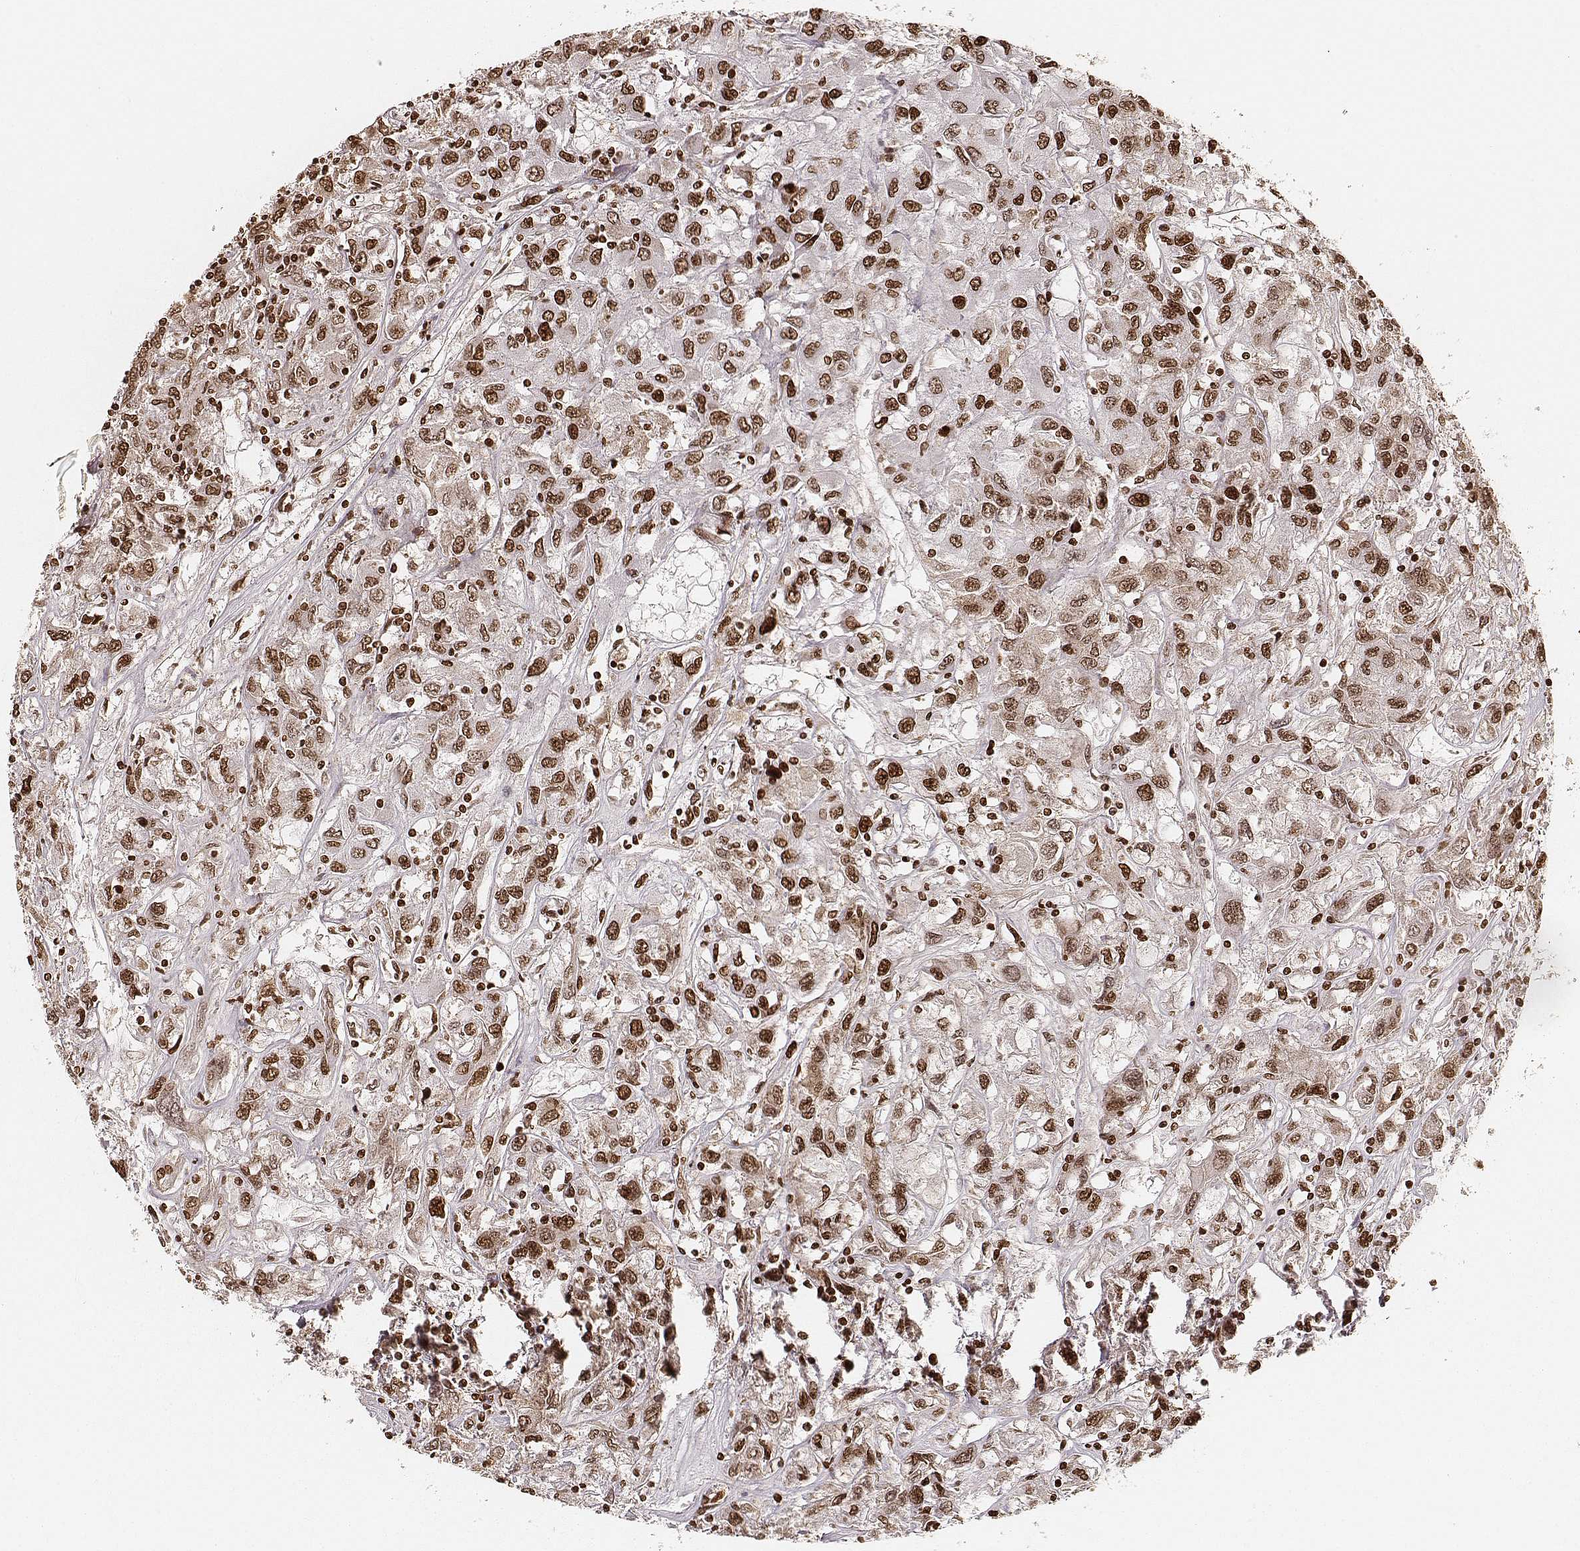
{"staining": {"intensity": "strong", "quantity": ">75%", "location": "nuclear"}, "tissue": "renal cancer", "cell_type": "Tumor cells", "image_type": "cancer", "snomed": [{"axis": "morphology", "description": "Adenocarcinoma, NOS"}, {"axis": "topography", "description": "Kidney"}], "caption": "Immunohistochemical staining of human adenocarcinoma (renal) exhibits strong nuclear protein expression in about >75% of tumor cells. (DAB IHC with brightfield microscopy, high magnification).", "gene": "PARP1", "patient": {"sex": "female", "age": 76}}